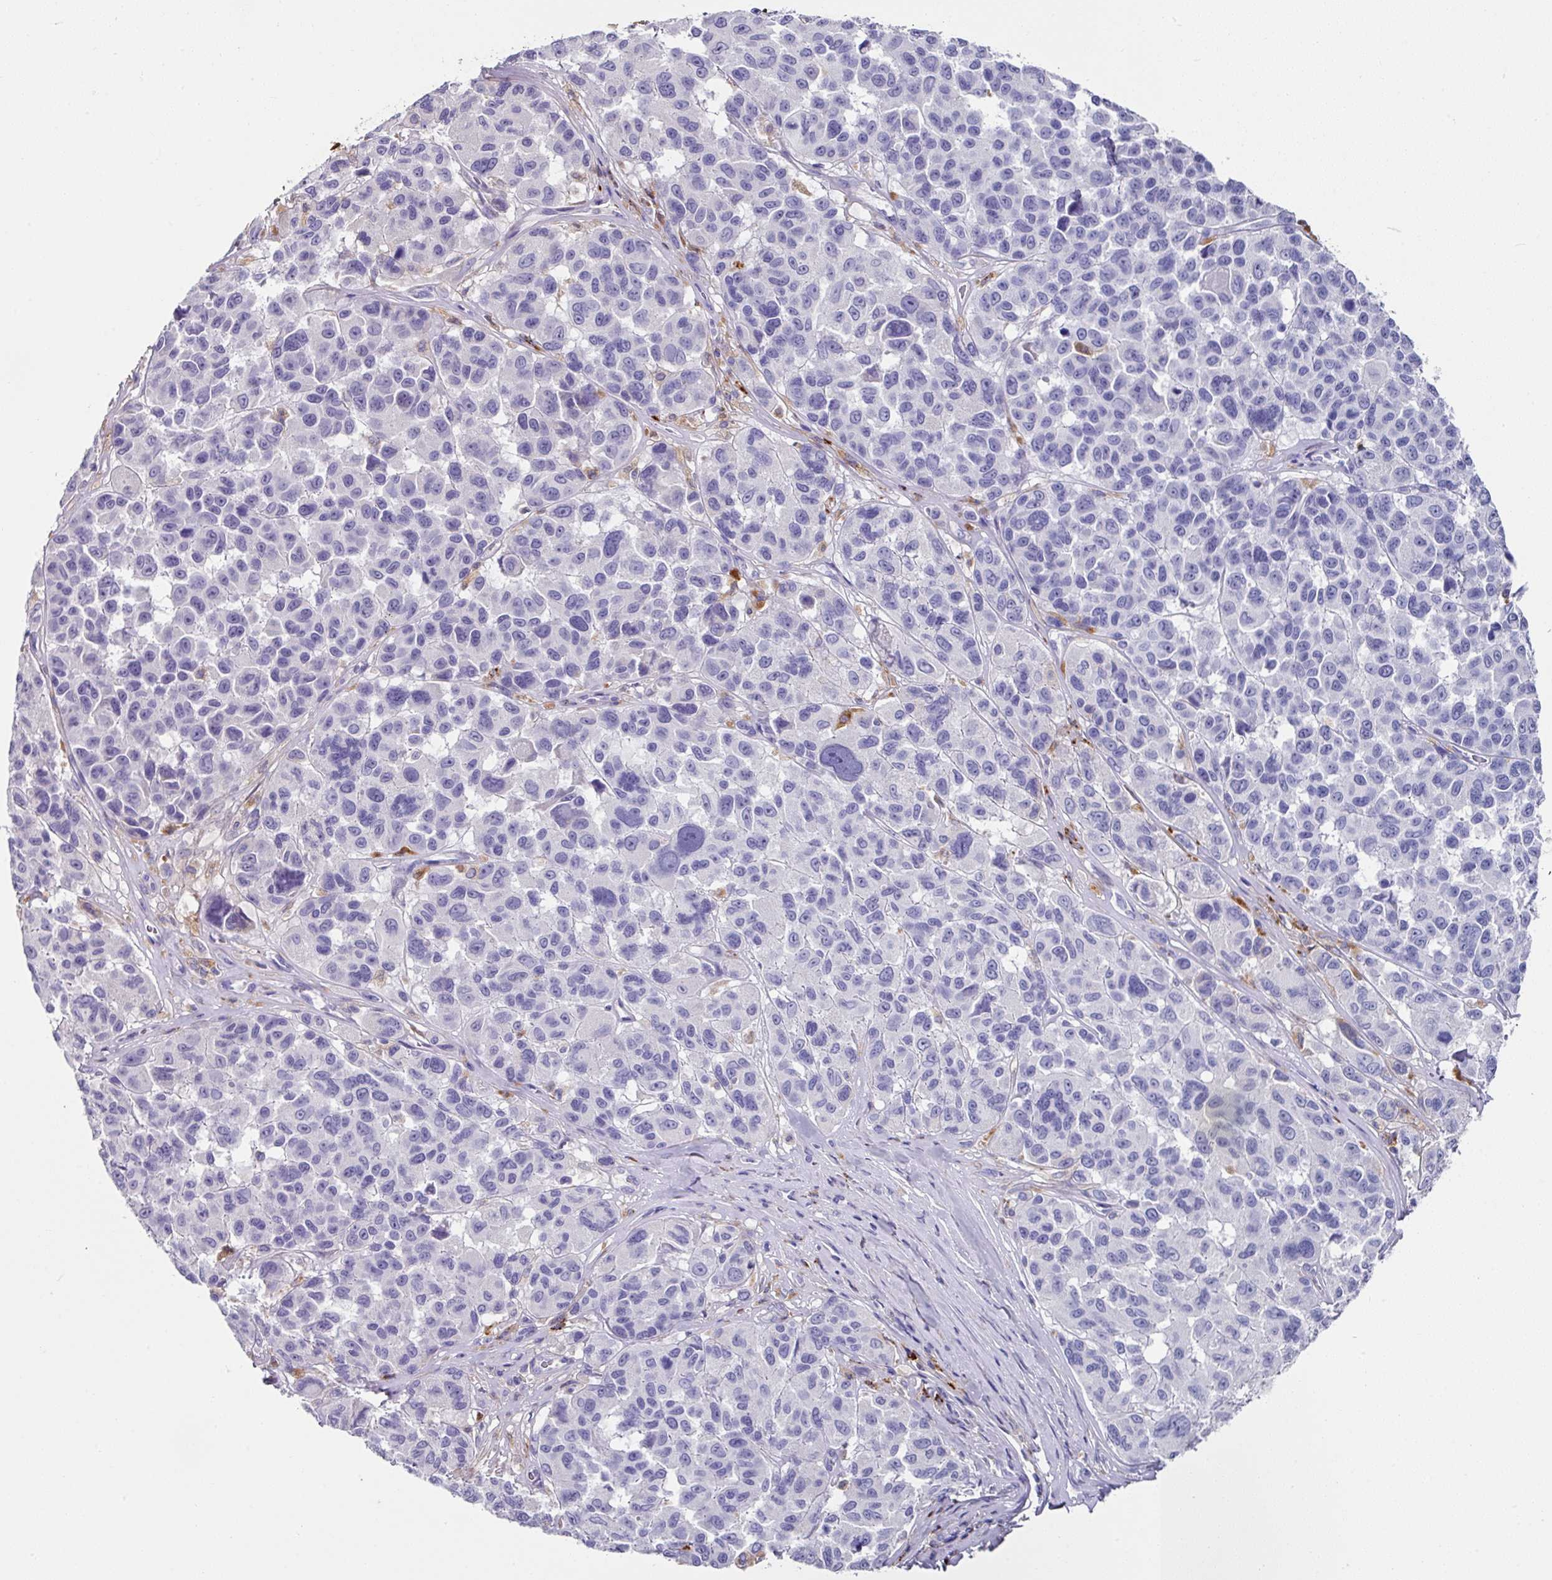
{"staining": {"intensity": "negative", "quantity": "none", "location": "none"}, "tissue": "melanoma", "cell_type": "Tumor cells", "image_type": "cancer", "snomed": [{"axis": "morphology", "description": "Malignant melanoma, NOS"}, {"axis": "topography", "description": "Skin"}], "caption": "A photomicrograph of human malignant melanoma is negative for staining in tumor cells.", "gene": "CPVL", "patient": {"sex": "female", "age": 66}}